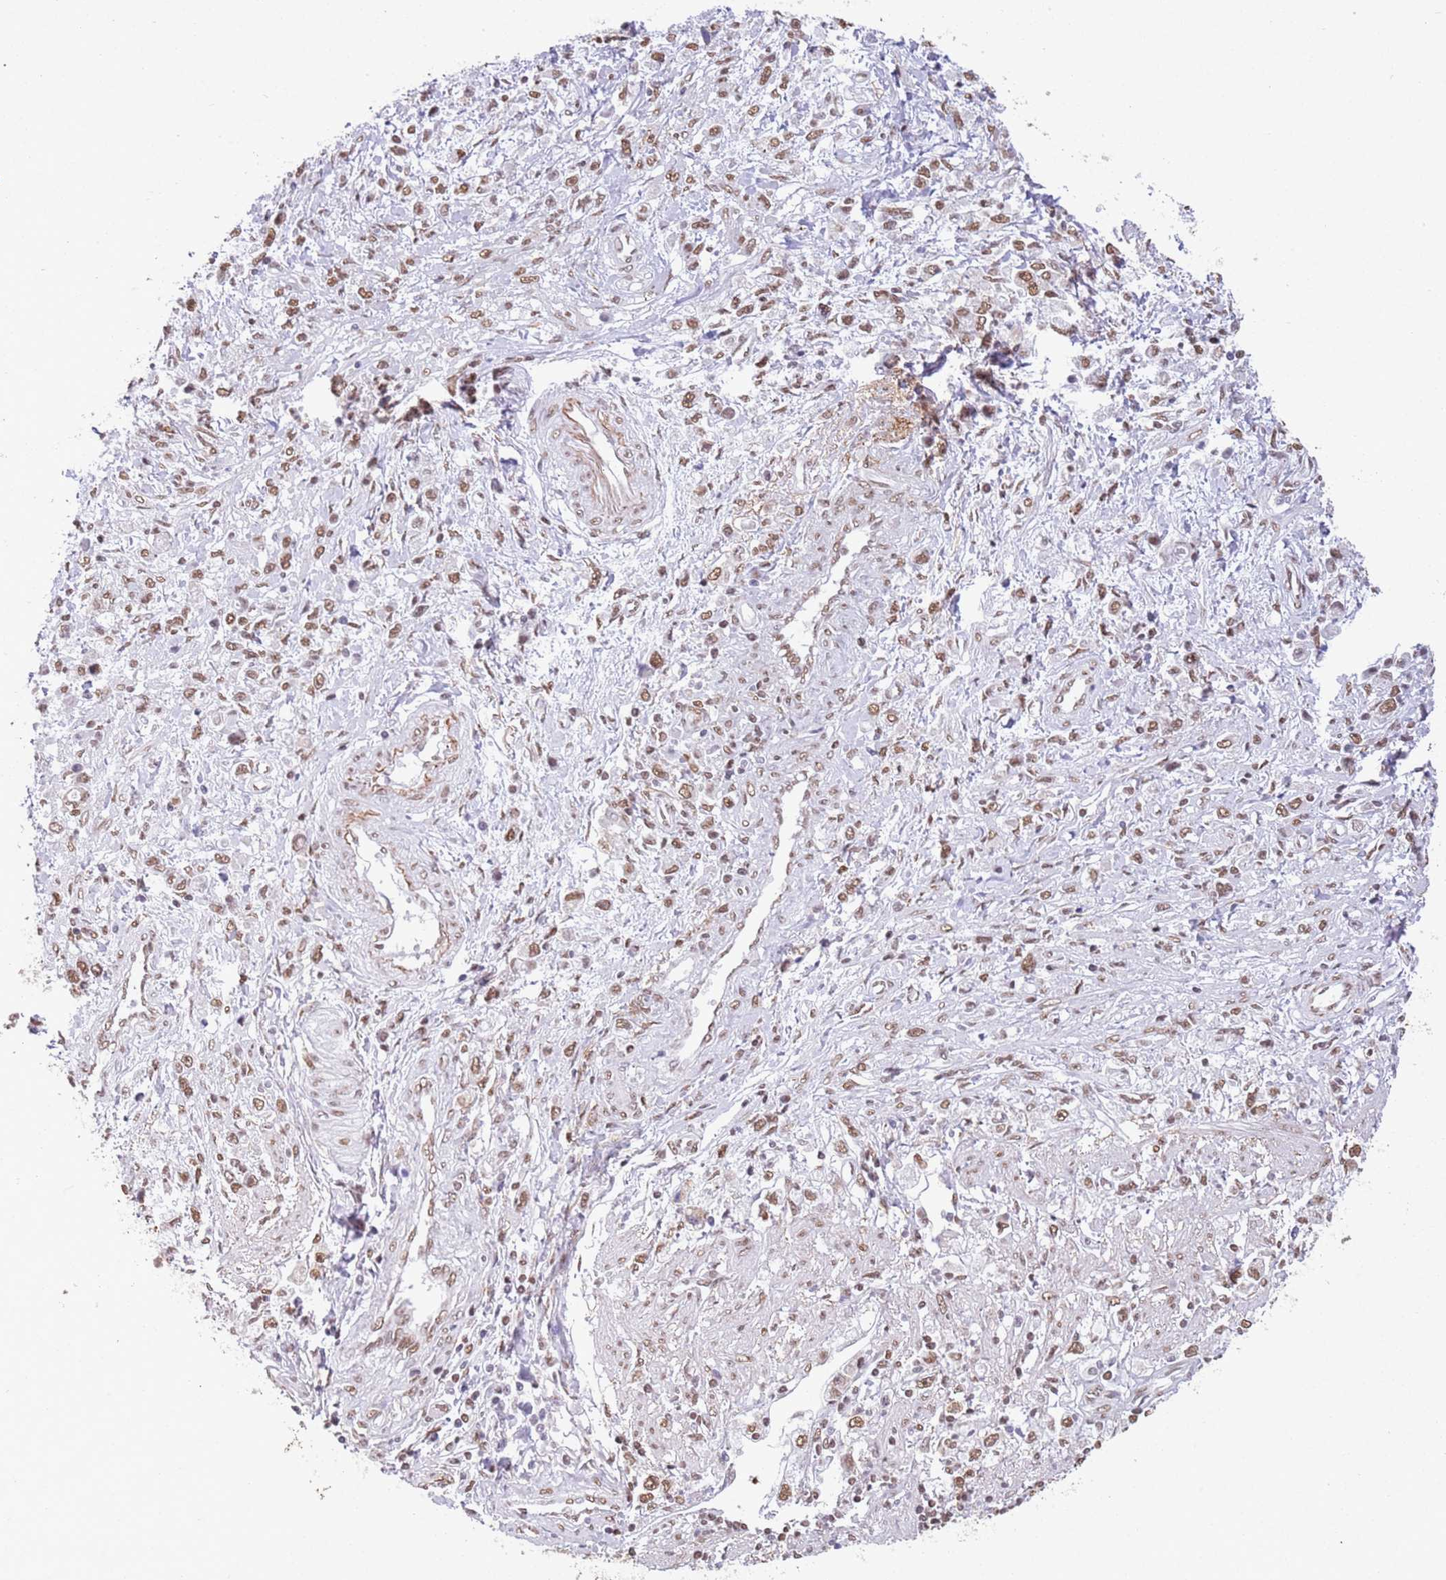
{"staining": {"intensity": "moderate", "quantity": ">75%", "location": "nuclear"}, "tissue": "stomach cancer", "cell_type": "Tumor cells", "image_type": "cancer", "snomed": [{"axis": "morphology", "description": "Adenocarcinoma, NOS"}, {"axis": "topography", "description": "Stomach"}], "caption": "An image of human stomach cancer stained for a protein shows moderate nuclear brown staining in tumor cells. Using DAB (3,3'-diaminobenzidine) (brown) and hematoxylin (blue) stains, captured at high magnification using brightfield microscopy.", "gene": "TRIM32", "patient": {"sex": "female", "age": 59}}